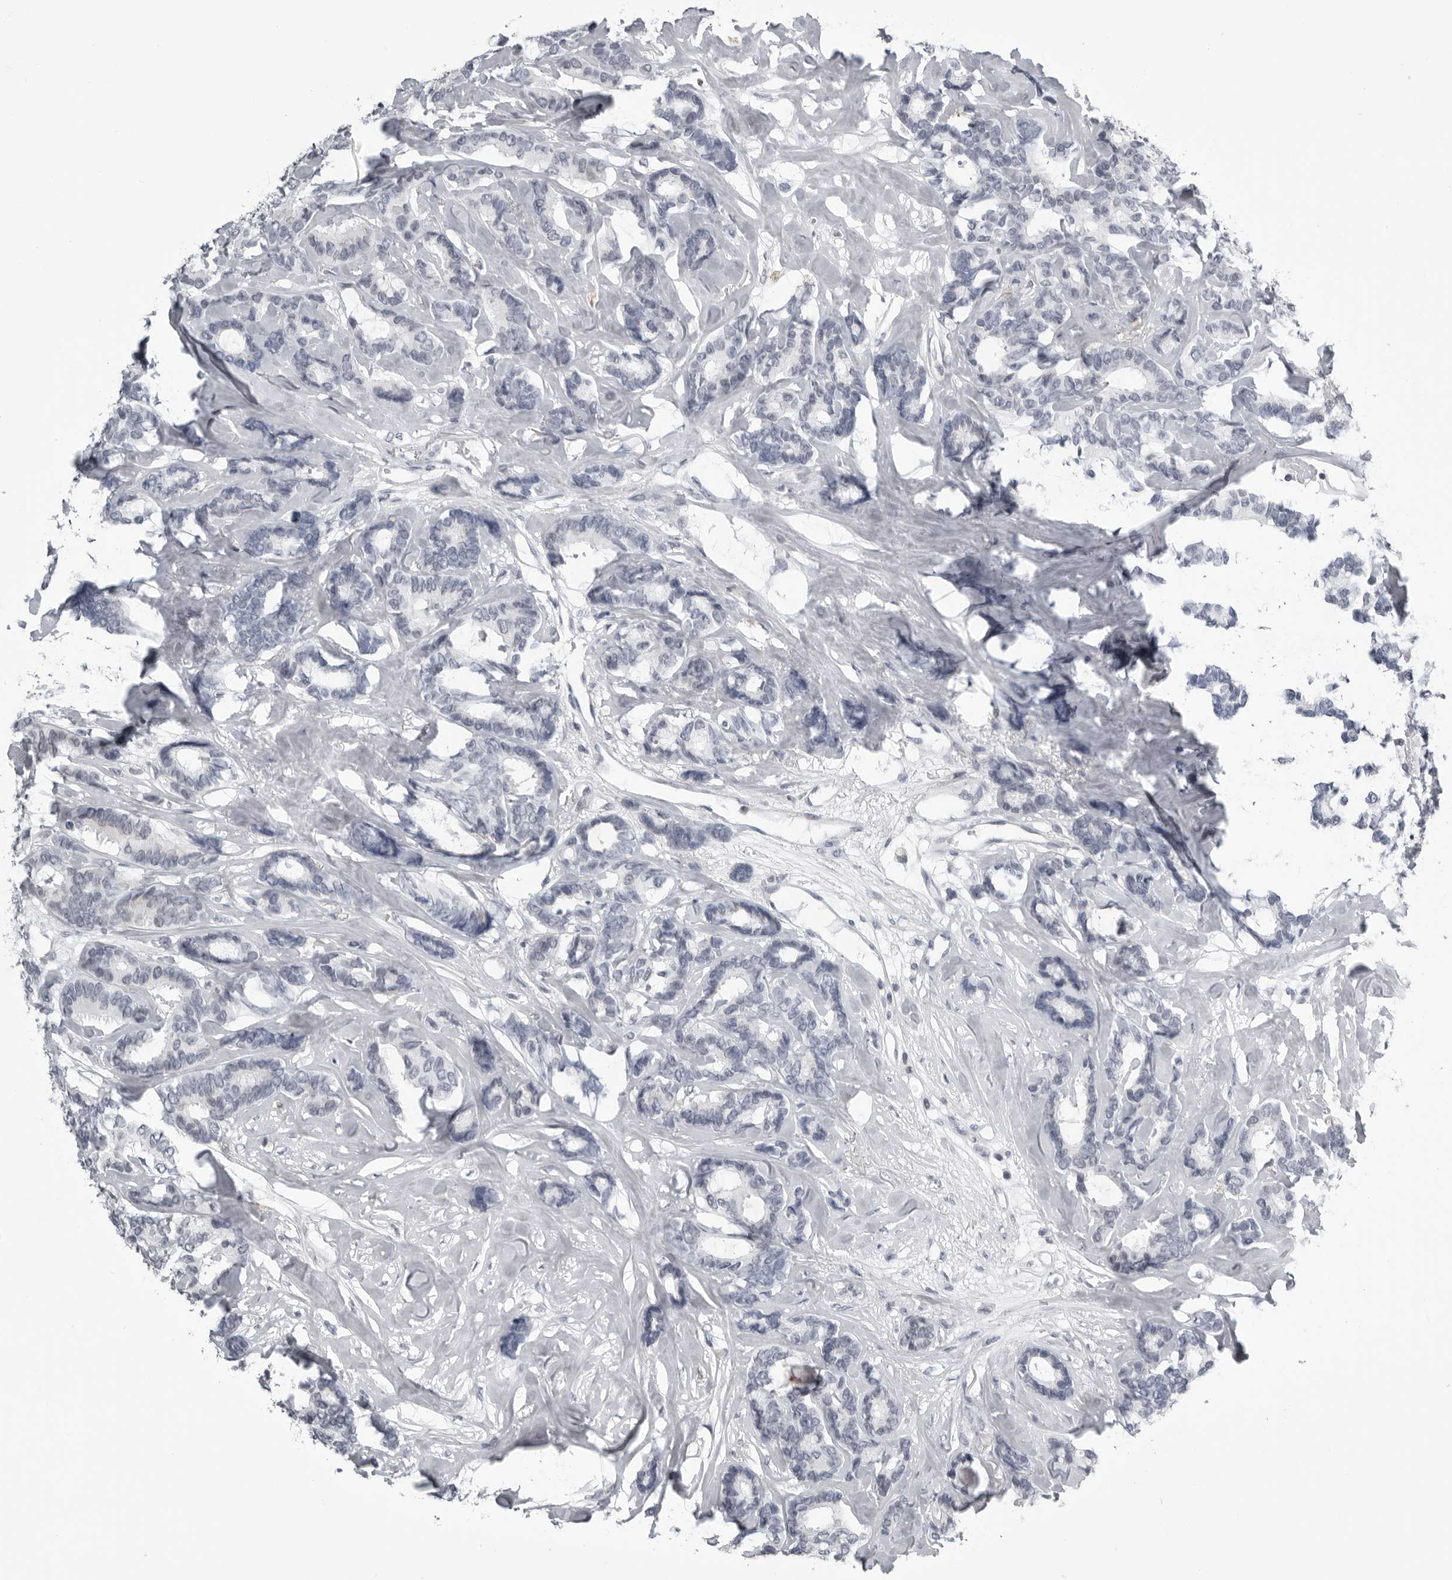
{"staining": {"intensity": "negative", "quantity": "none", "location": "none"}, "tissue": "breast cancer", "cell_type": "Tumor cells", "image_type": "cancer", "snomed": [{"axis": "morphology", "description": "Duct carcinoma"}, {"axis": "topography", "description": "Breast"}], "caption": "Photomicrograph shows no protein positivity in tumor cells of breast cancer tissue.", "gene": "RTCA", "patient": {"sex": "female", "age": 87}}